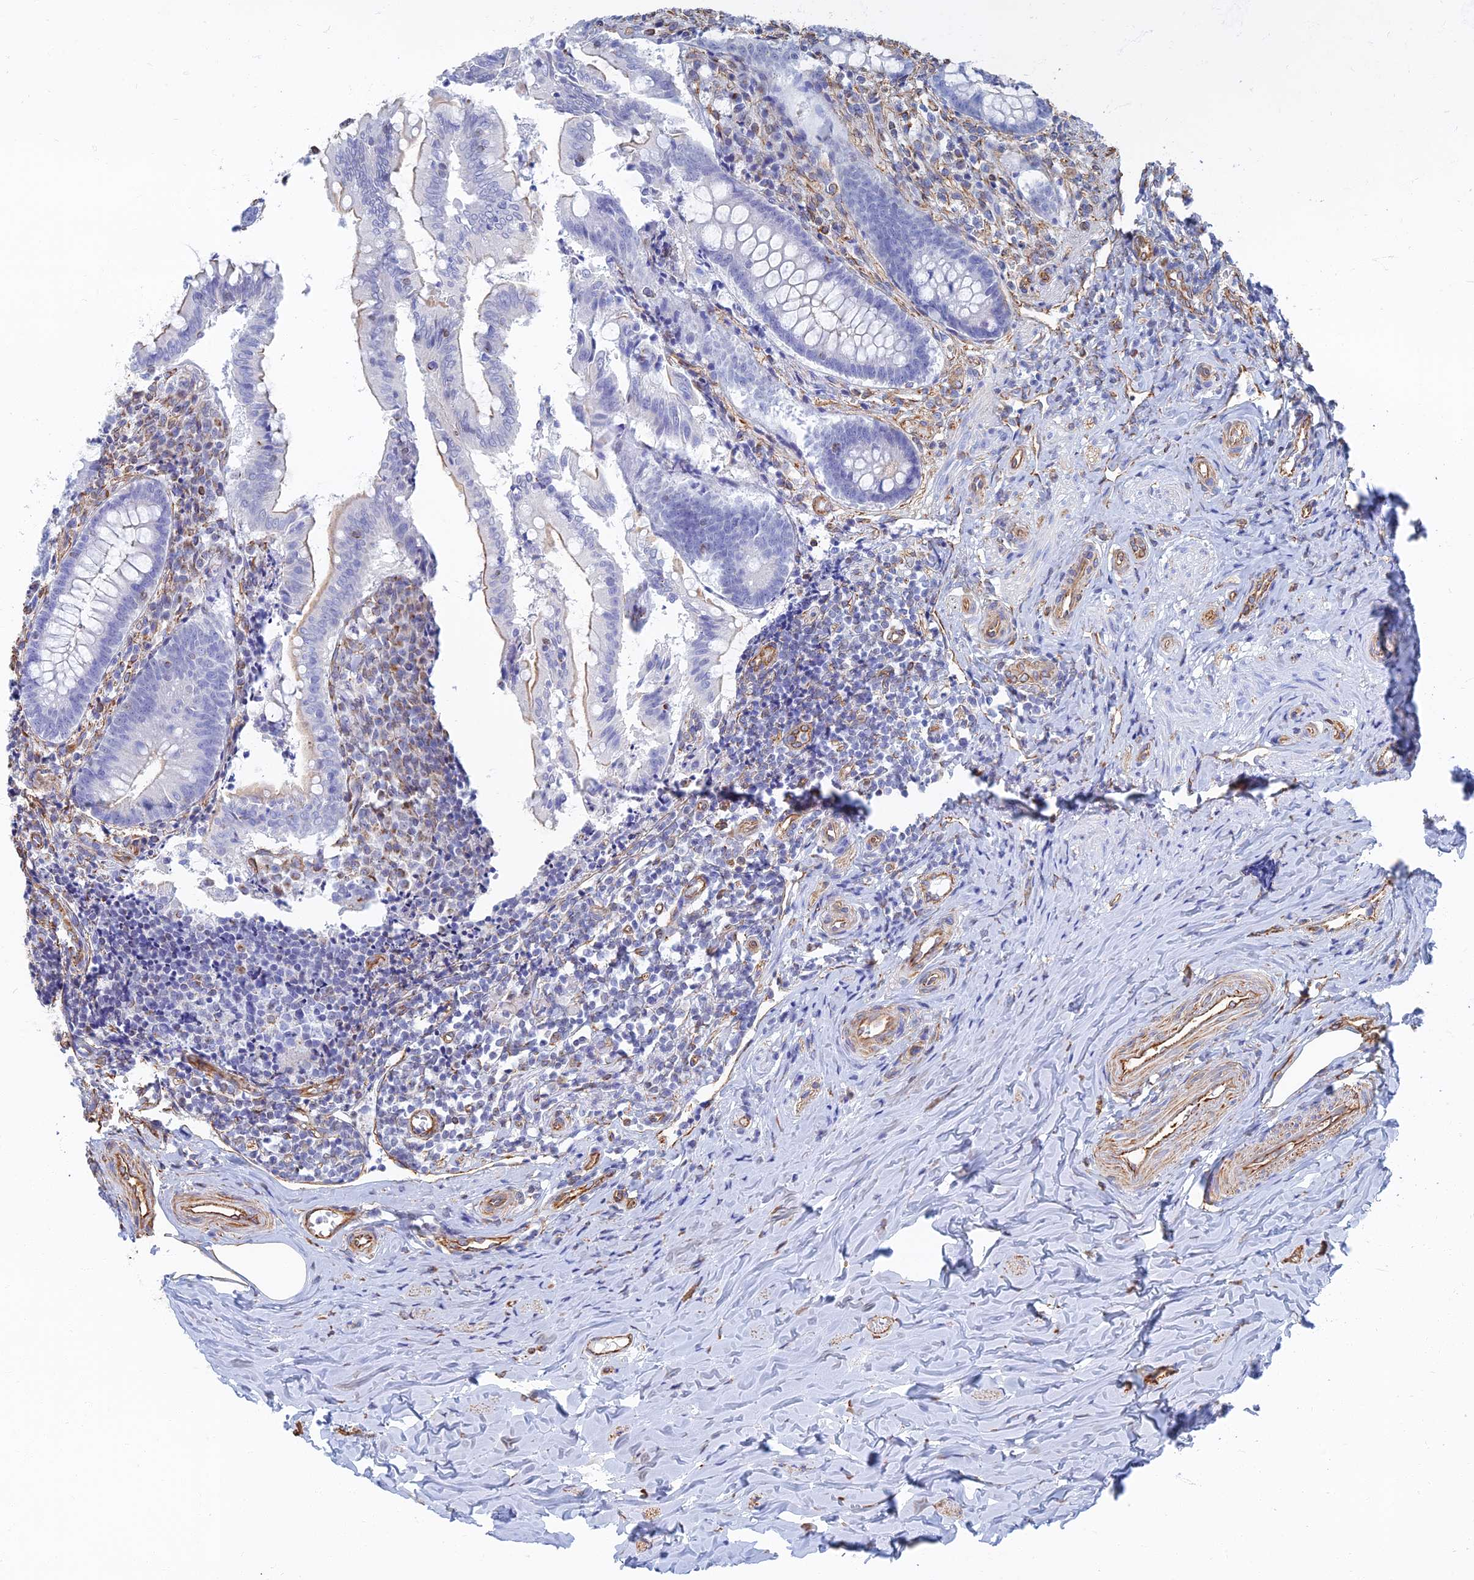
{"staining": {"intensity": "negative", "quantity": "none", "location": "none"}, "tissue": "appendix", "cell_type": "Glandular cells", "image_type": "normal", "snomed": [{"axis": "morphology", "description": "Normal tissue, NOS"}, {"axis": "topography", "description": "Appendix"}], "caption": "Benign appendix was stained to show a protein in brown. There is no significant staining in glandular cells.", "gene": "RMC1", "patient": {"sex": "female", "age": 33}}